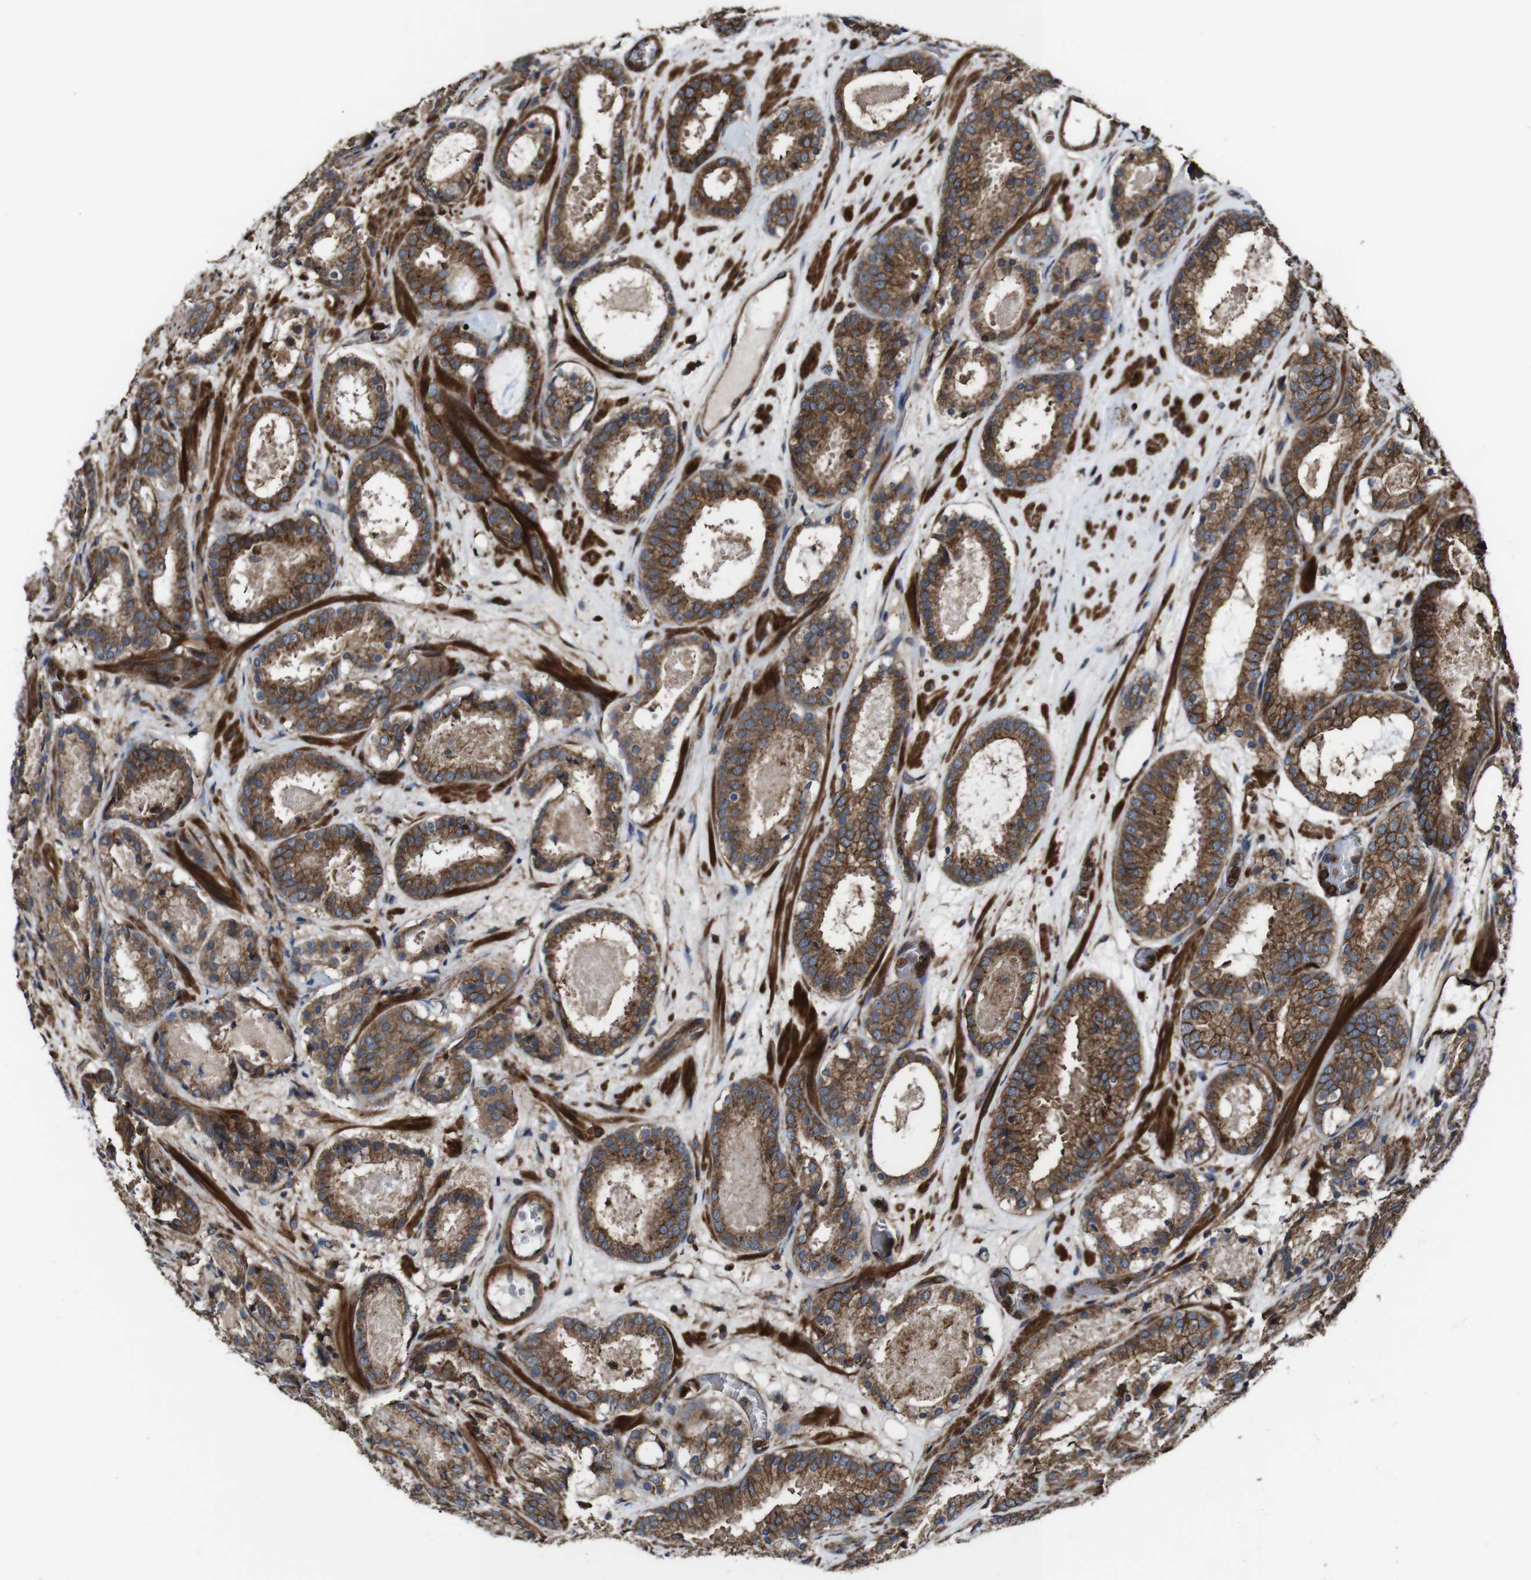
{"staining": {"intensity": "moderate", "quantity": ">75%", "location": "cytoplasmic/membranous"}, "tissue": "prostate cancer", "cell_type": "Tumor cells", "image_type": "cancer", "snomed": [{"axis": "morphology", "description": "Adenocarcinoma, Low grade"}, {"axis": "topography", "description": "Prostate"}], "caption": "Human prostate cancer stained with a protein marker shows moderate staining in tumor cells.", "gene": "TNIK", "patient": {"sex": "male", "age": 69}}